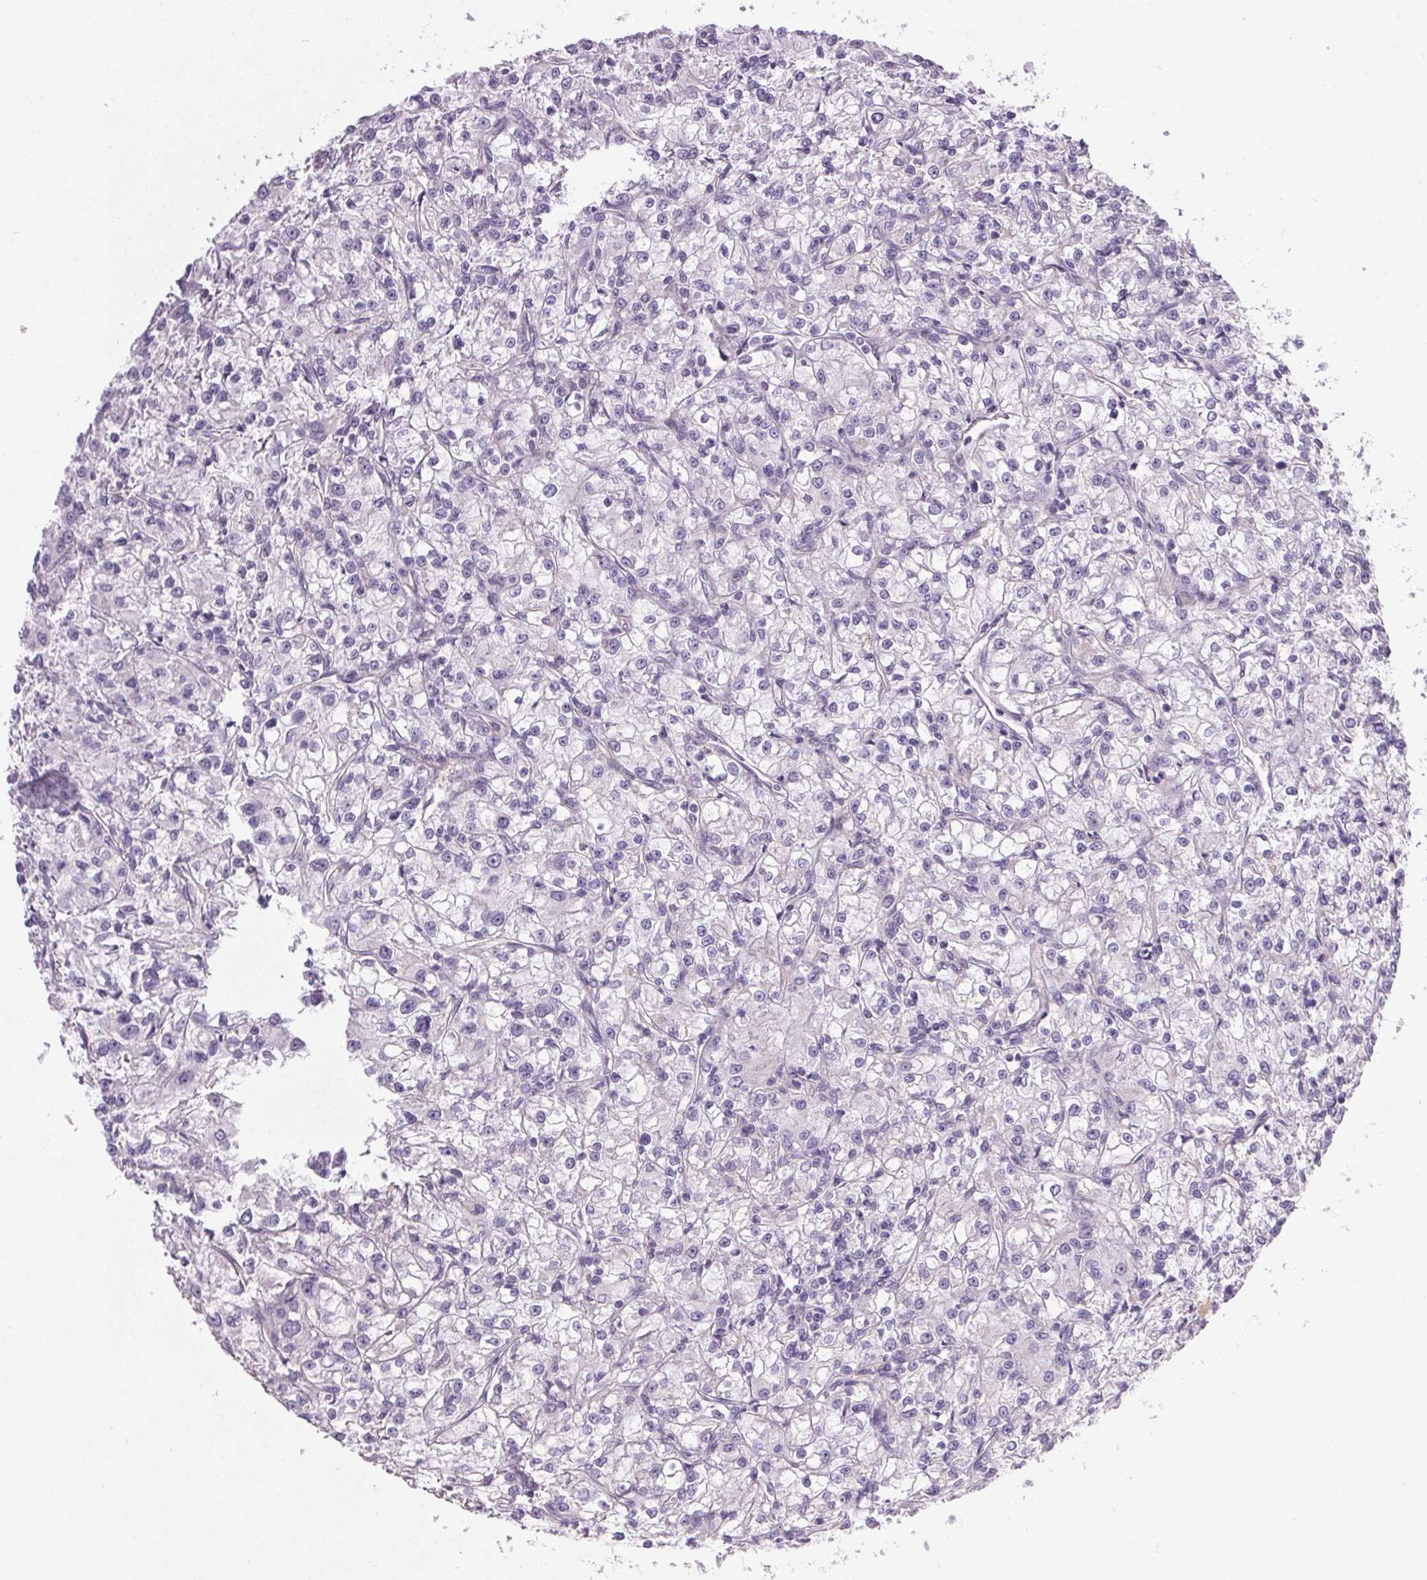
{"staining": {"intensity": "negative", "quantity": "none", "location": "none"}, "tissue": "renal cancer", "cell_type": "Tumor cells", "image_type": "cancer", "snomed": [{"axis": "morphology", "description": "Adenocarcinoma, NOS"}, {"axis": "topography", "description": "Kidney"}], "caption": "Immunohistochemical staining of renal cancer (adenocarcinoma) shows no significant staining in tumor cells. The staining is performed using DAB brown chromogen with nuclei counter-stained in using hematoxylin.", "gene": "APOC4", "patient": {"sex": "female", "age": 59}}